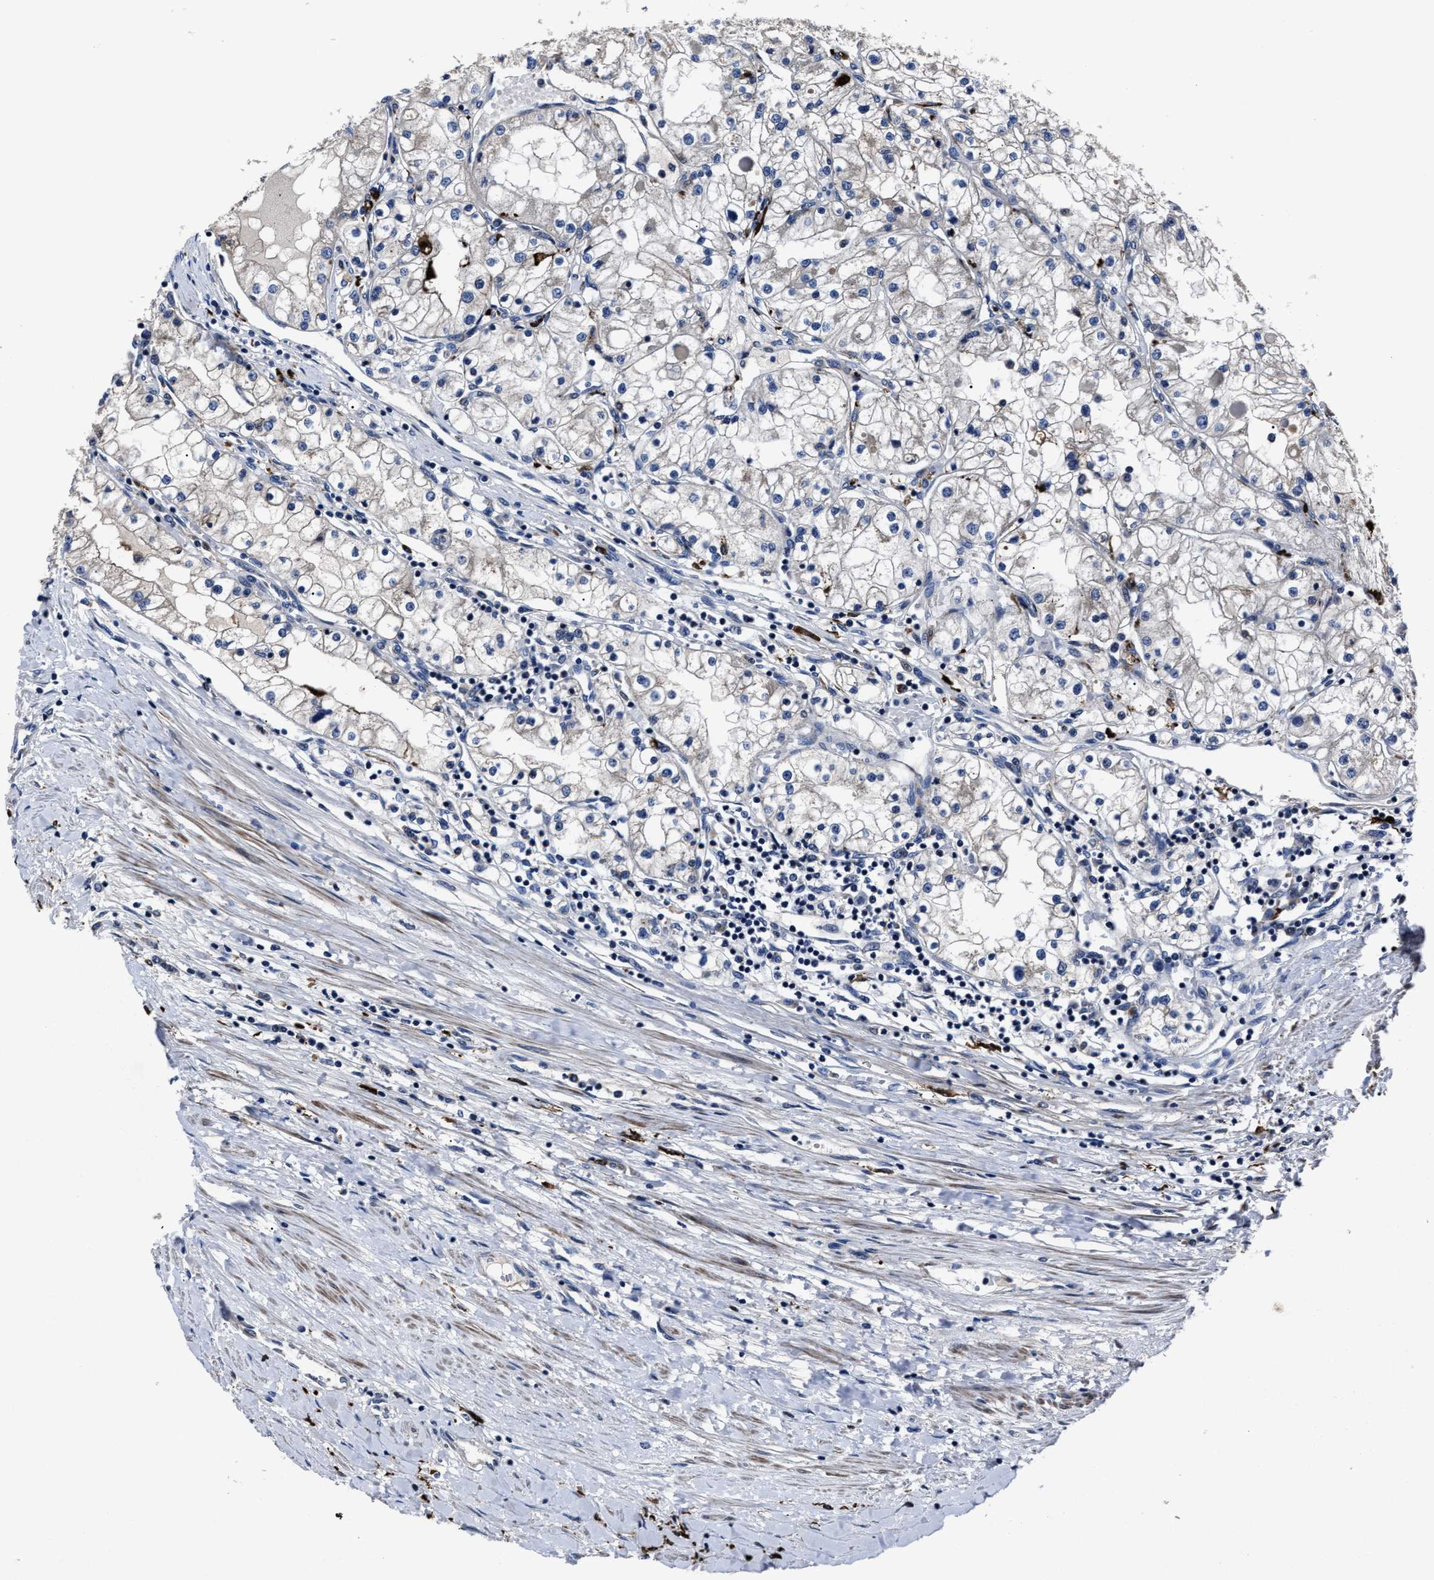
{"staining": {"intensity": "negative", "quantity": "none", "location": "none"}, "tissue": "renal cancer", "cell_type": "Tumor cells", "image_type": "cancer", "snomed": [{"axis": "morphology", "description": "Adenocarcinoma, NOS"}, {"axis": "topography", "description": "Kidney"}], "caption": "Tumor cells are negative for brown protein staining in adenocarcinoma (renal). (Immunohistochemistry, brightfield microscopy, high magnification).", "gene": "RSBN1L", "patient": {"sex": "male", "age": 68}}